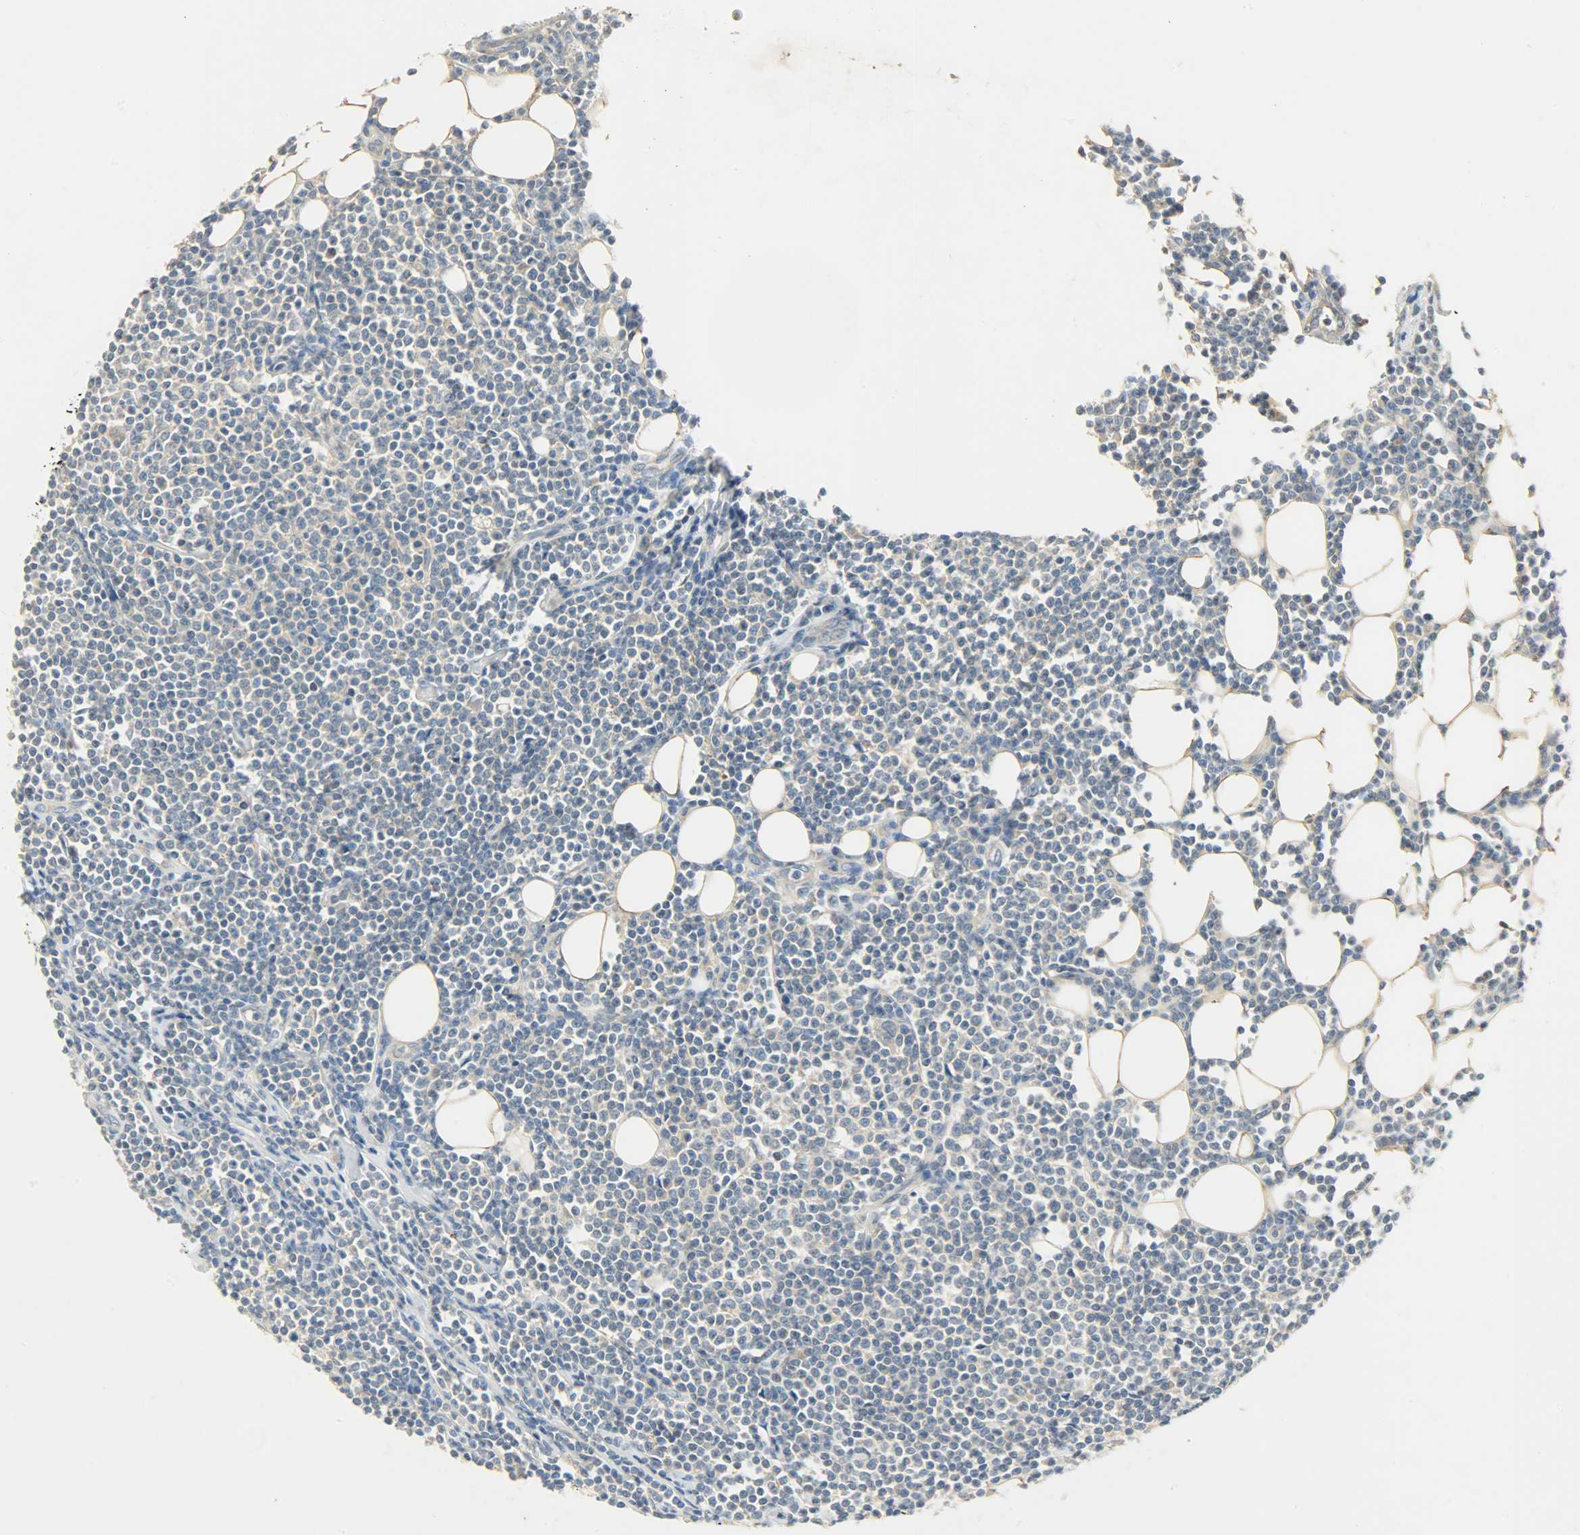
{"staining": {"intensity": "weak", "quantity": "25%-75%", "location": "cytoplasmic/membranous"}, "tissue": "lymphoma", "cell_type": "Tumor cells", "image_type": "cancer", "snomed": [{"axis": "morphology", "description": "Malignant lymphoma, non-Hodgkin's type, Low grade"}, {"axis": "topography", "description": "Soft tissue"}], "caption": "An immunohistochemistry image of neoplastic tissue is shown. Protein staining in brown labels weak cytoplasmic/membranous positivity in low-grade malignant lymphoma, non-Hodgkin's type within tumor cells. The protein of interest is stained brown, and the nuclei are stained in blue (DAB IHC with brightfield microscopy, high magnification).", "gene": "DSG2", "patient": {"sex": "male", "age": 92}}